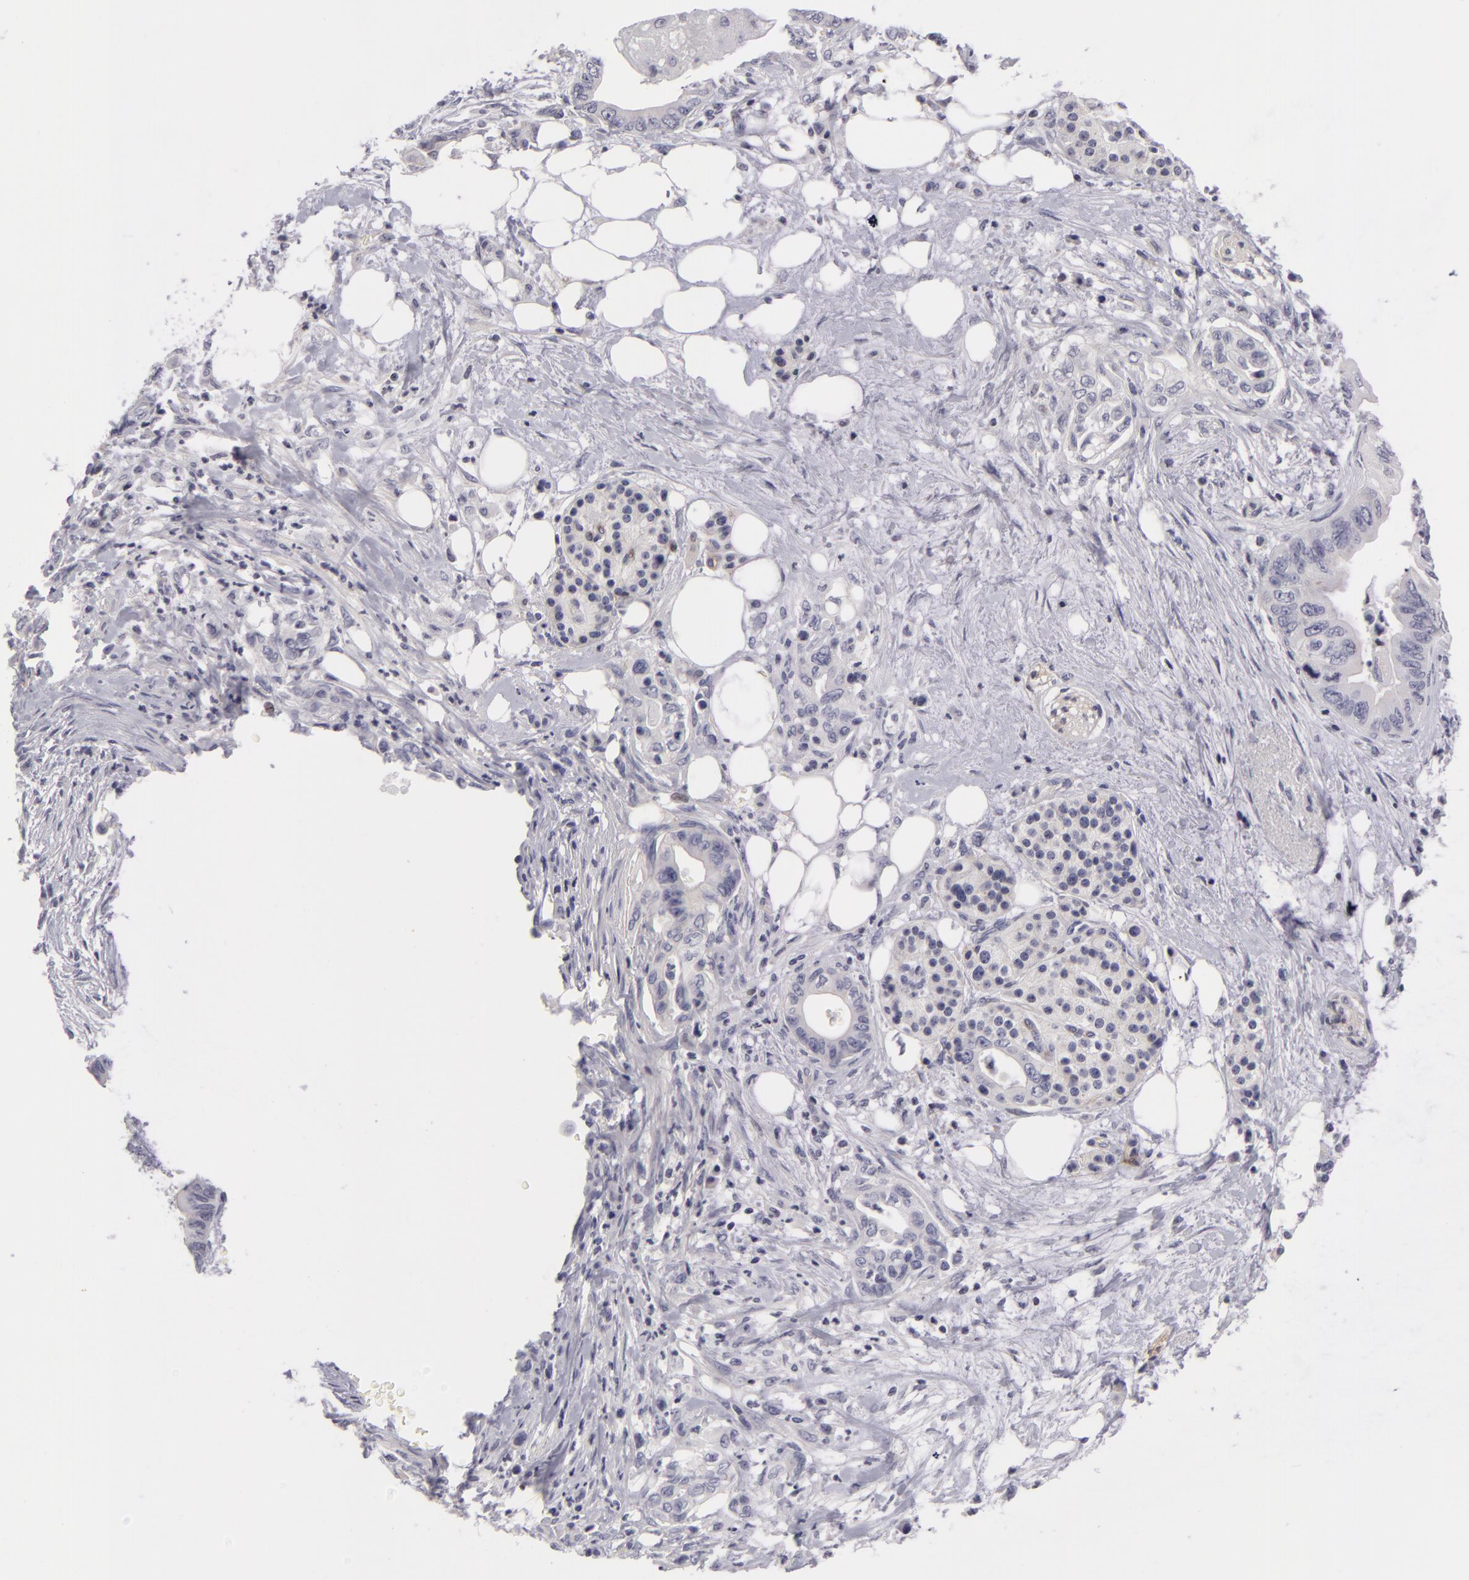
{"staining": {"intensity": "negative", "quantity": "none", "location": "none"}, "tissue": "pancreatic cancer", "cell_type": "Tumor cells", "image_type": "cancer", "snomed": [{"axis": "morphology", "description": "Adenocarcinoma, NOS"}, {"axis": "topography", "description": "Pancreas"}], "caption": "The photomicrograph exhibits no significant expression in tumor cells of adenocarcinoma (pancreatic).", "gene": "NLGN4X", "patient": {"sex": "female", "age": 66}}